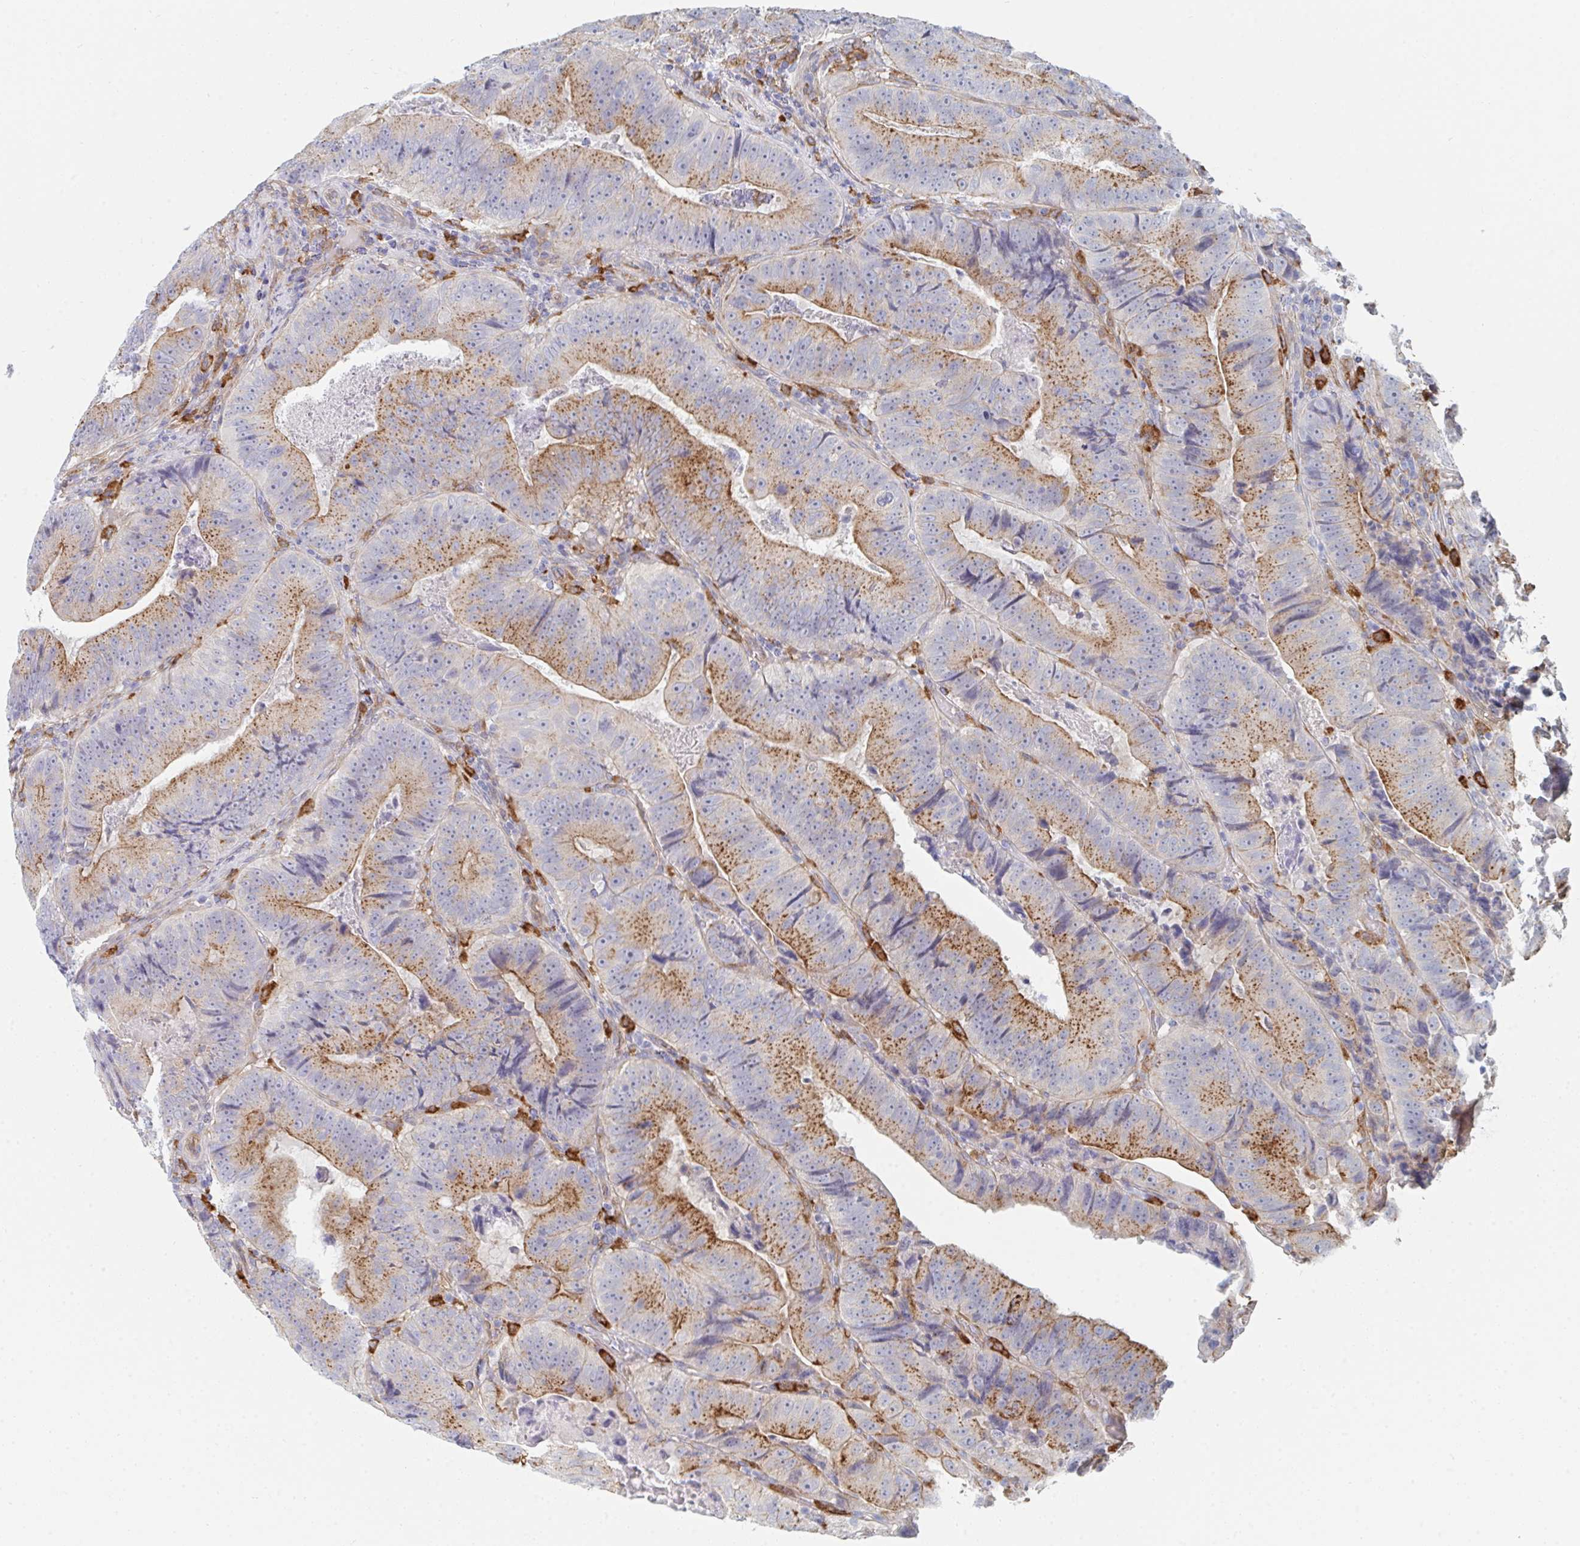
{"staining": {"intensity": "moderate", "quantity": "25%-75%", "location": "cytoplasmic/membranous"}, "tissue": "colorectal cancer", "cell_type": "Tumor cells", "image_type": "cancer", "snomed": [{"axis": "morphology", "description": "Adenocarcinoma, NOS"}, {"axis": "topography", "description": "Colon"}], "caption": "Colorectal adenocarcinoma stained with a protein marker displays moderate staining in tumor cells.", "gene": "DAB2", "patient": {"sex": "female", "age": 86}}